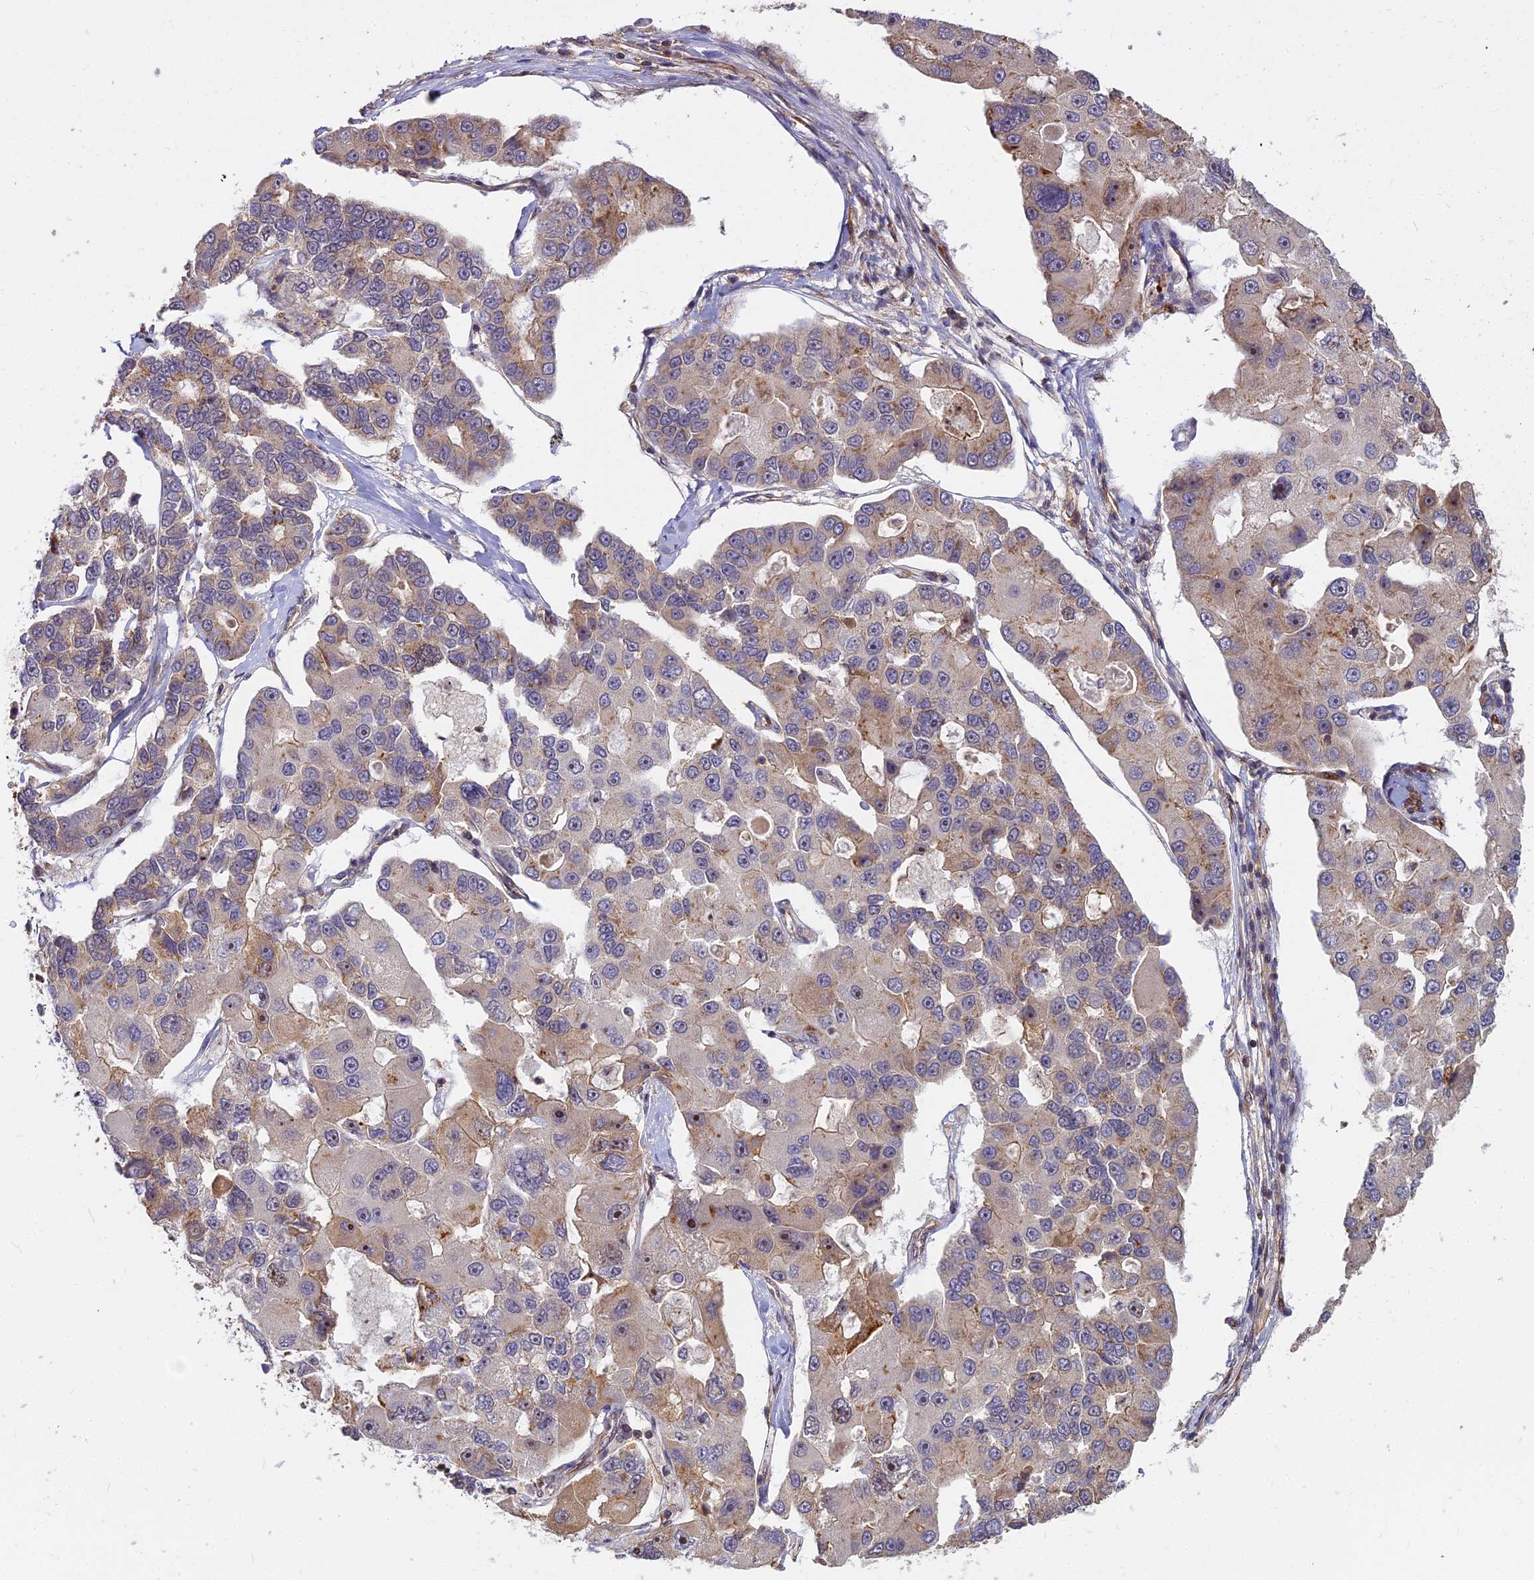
{"staining": {"intensity": "moderate", "quantity": "25%-75%", "location": "cytoplasmic/membranous"}, "tissue": "lung cancer", "cell_type": "Tumor cells", "image_type": "cancer", "snomed": [{"axis": "morphology", "description": "Adenocarcinoma, NOS"}, {"axis": "topography", "description": "Lung"}], "caption": "High-magnification brightfield microscopy of adenocarcinoma (lung) stained with DAB (3,3'-diaminobenzidine) (brown) and counterstained with hematoxylin (blue). tumor cells exhibit moderate cytoplasmic/membranous positivity is identified in approximately25%-75% of cells. Using DAB (3,3'-diaminobenzidine) (brown) and hematoxylin (blue) stains, captured at high magnification using brightfield microscopy.", "gene": "TCEA3", "patient": {"sex": "female", "age": 54}}